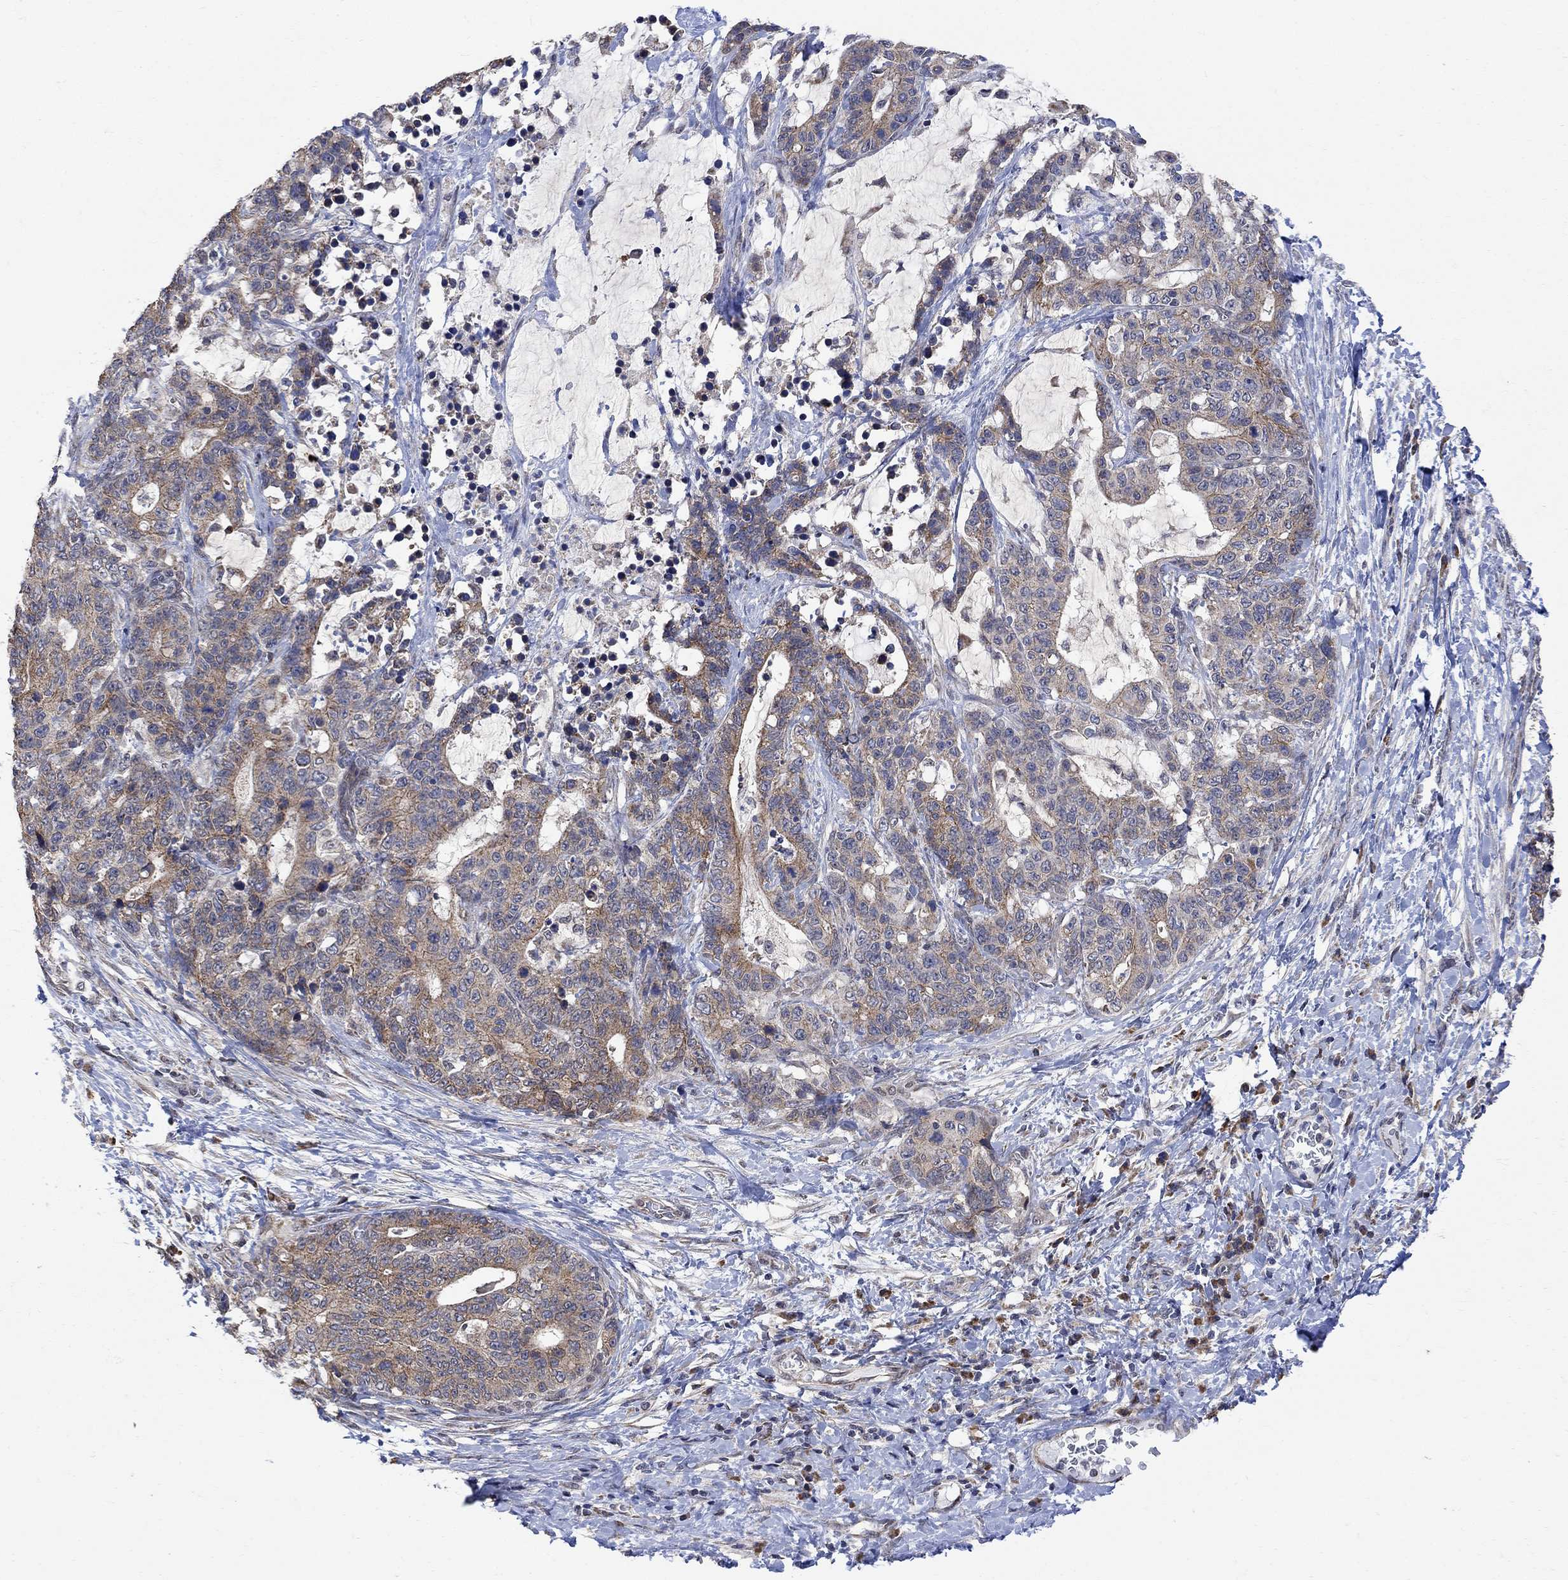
{"staining": {"intensity": "moderate", "quantity": ">75%", "location": "cytoplasmic/membranous"}, "tissue": "stomach cancer", "cell_type": "Tumor cells", "image_type": "cancer", "snomed": [{"axis": "morphology", "description": "Normal tissue, NOS"}, {"axis": "morphology", "description": "Adenocarcinoma, NOS"}, {"axis": "topography", "description": "Stomach"}], "caption": "Immunohistochemical staining of human adenocarcinoma (stomach) displays medium levels of moderate cytoplasmic/membranous protein positivity in approximately >75% of tumor cells.", "gene": "ANKRA2", "patient": {"sex": "female", "age": 64}}